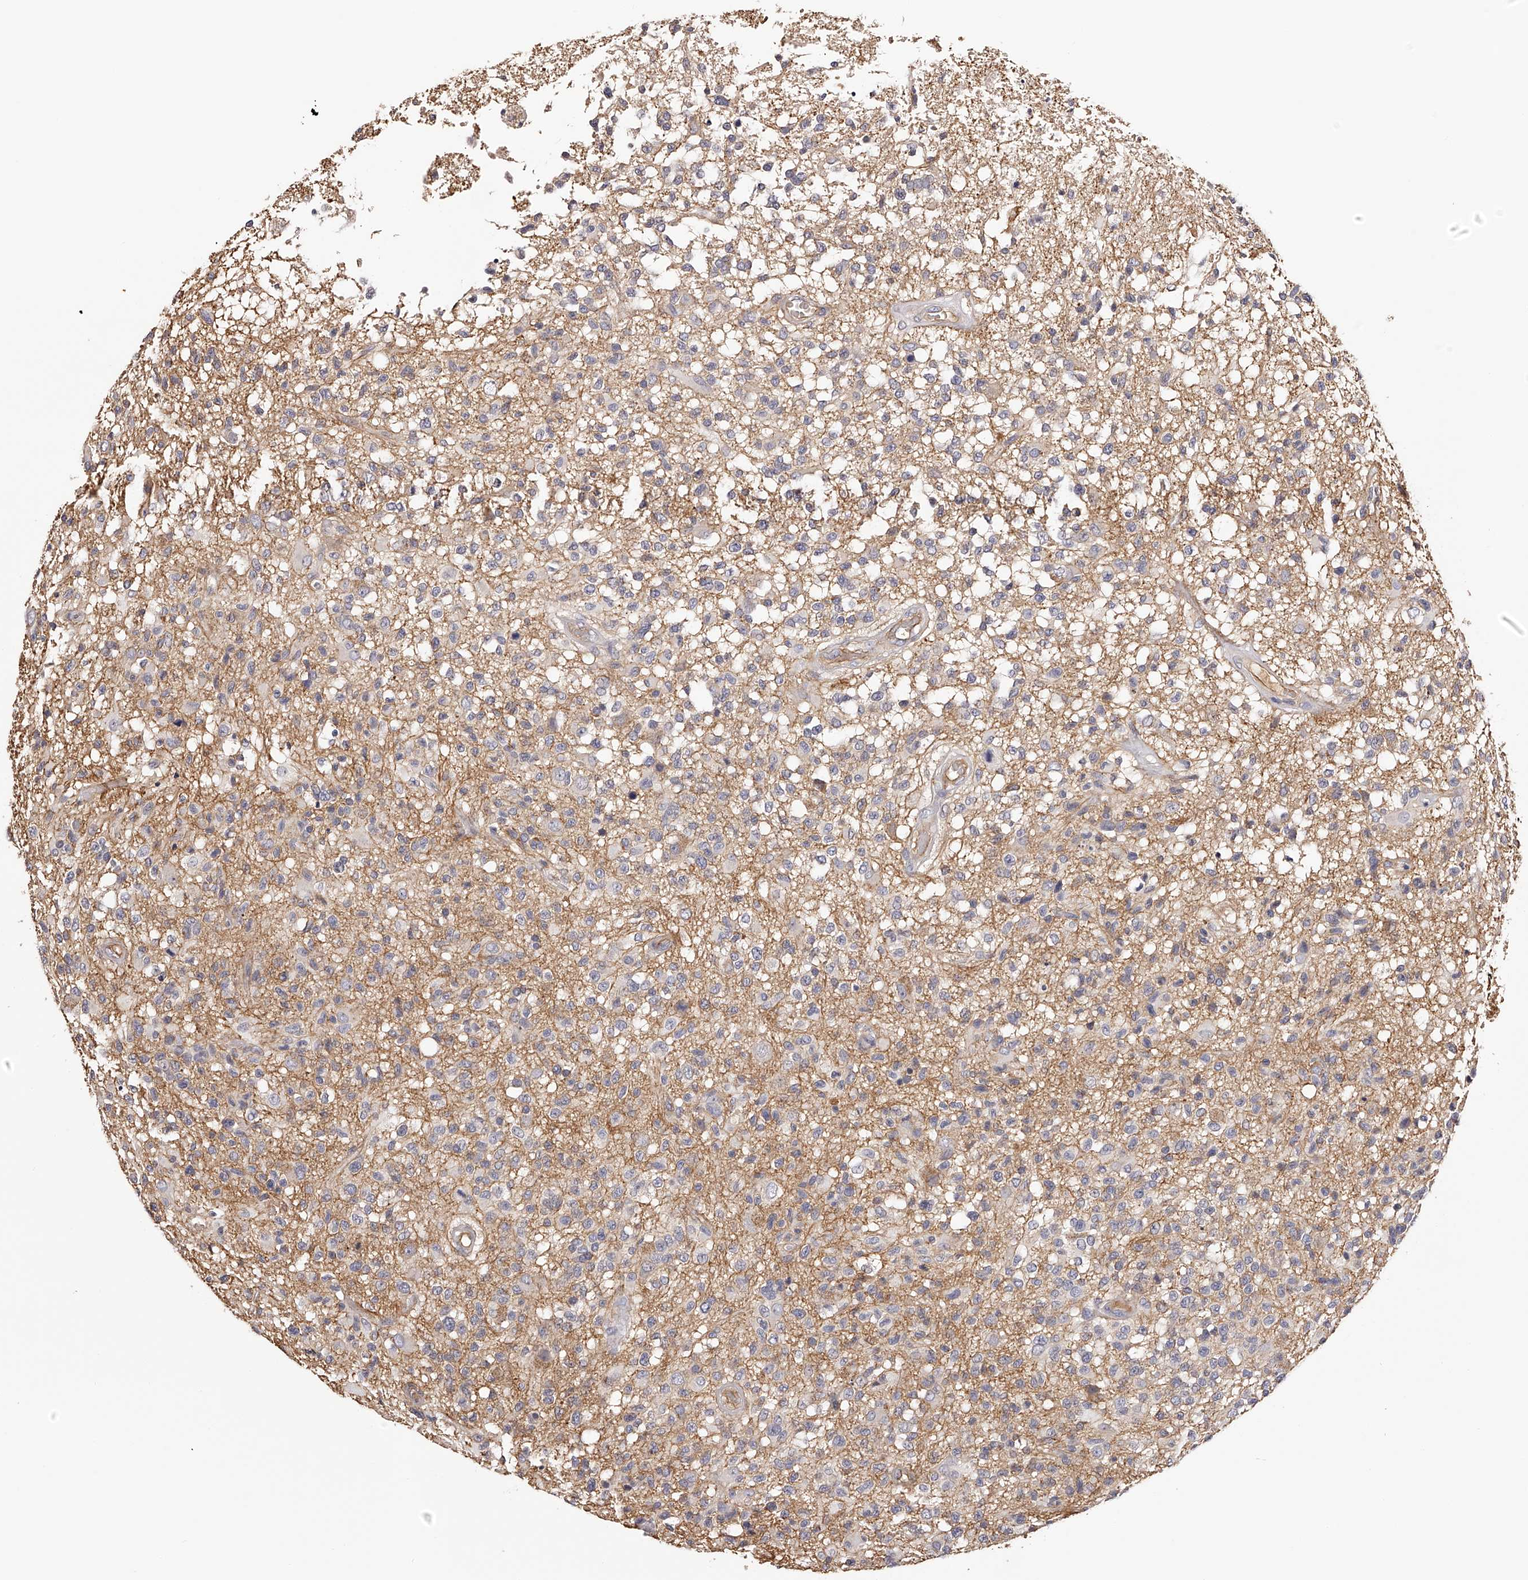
{"staining": {"intensity": "negative", "quantity": "none", "location": "none"}, "tissue": "glioma", "cell_type": "Tumor cells", "image_type": "cancer", "snomed": [{"axis": "morphology", "description": "Glioma, malignant, High grade"}, {"axis": "morphology", "description": "Glioblastoma, NOS"}, {"axis": "topography", "description": "Brain"}], "caption": "Tumor cells are negative for protein expression in human glioma.", "gene": "LTV1", "patient": {"sex": "male", "age": 60}}